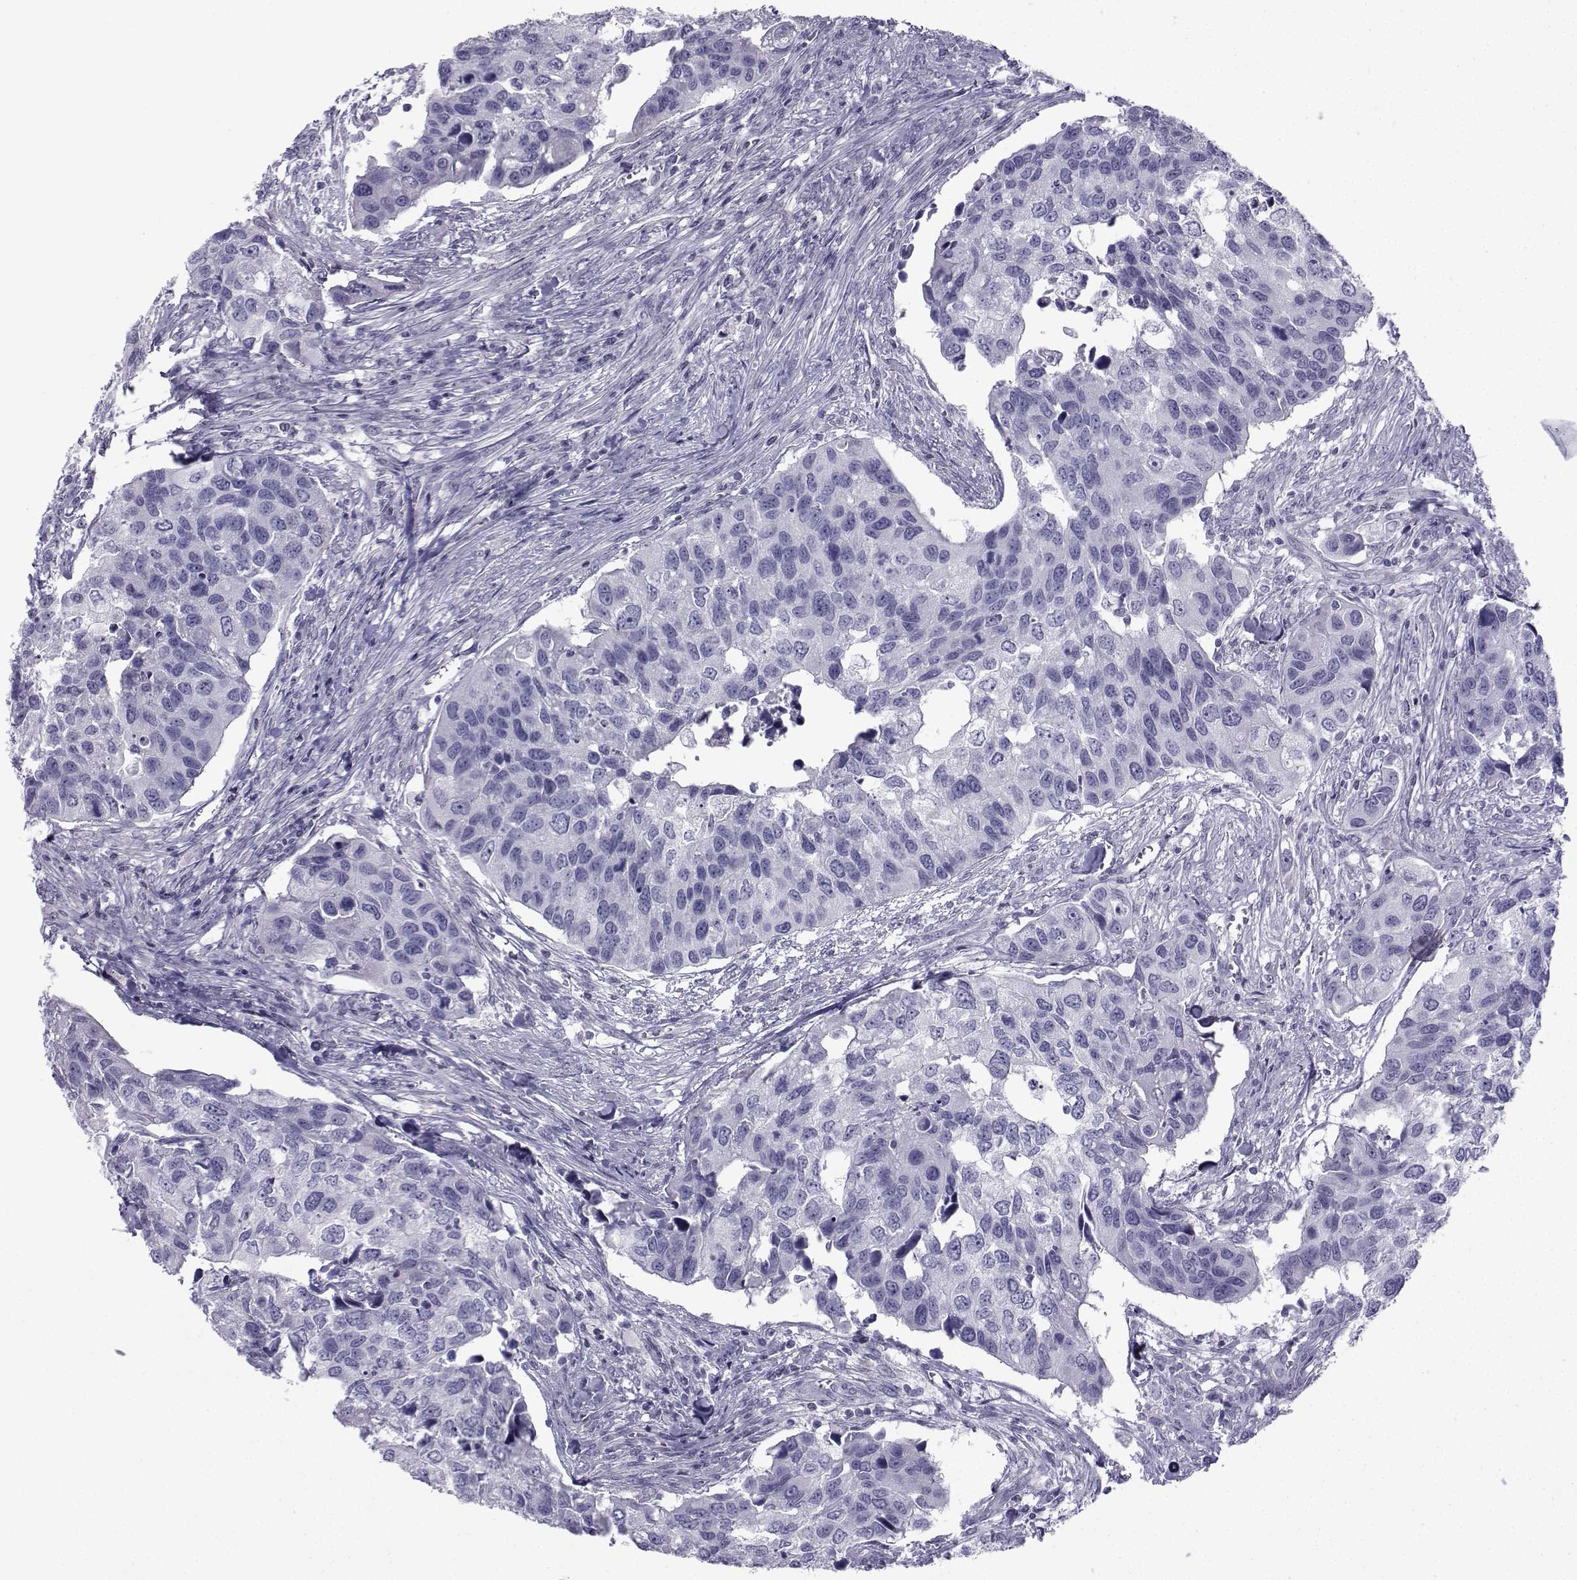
{"staining": {"intensity": "negative", "quantity": "none", "location": "none"}, "tissue": "urothelial cancer", "cell_type": "Tumor cells", "image_type": "cancer", "snomed": [{"axis": "morphology", "description": "Urothelial carcinoma, High grade"}, {"axis": "topography", "description": "Urinary bladder"}], "caption": "Micrograph shows no significant protein expression in tumor cells of urothelial cancer.", "gene": "SPANXD", "patient": {"sex": "male", "age": 60}}